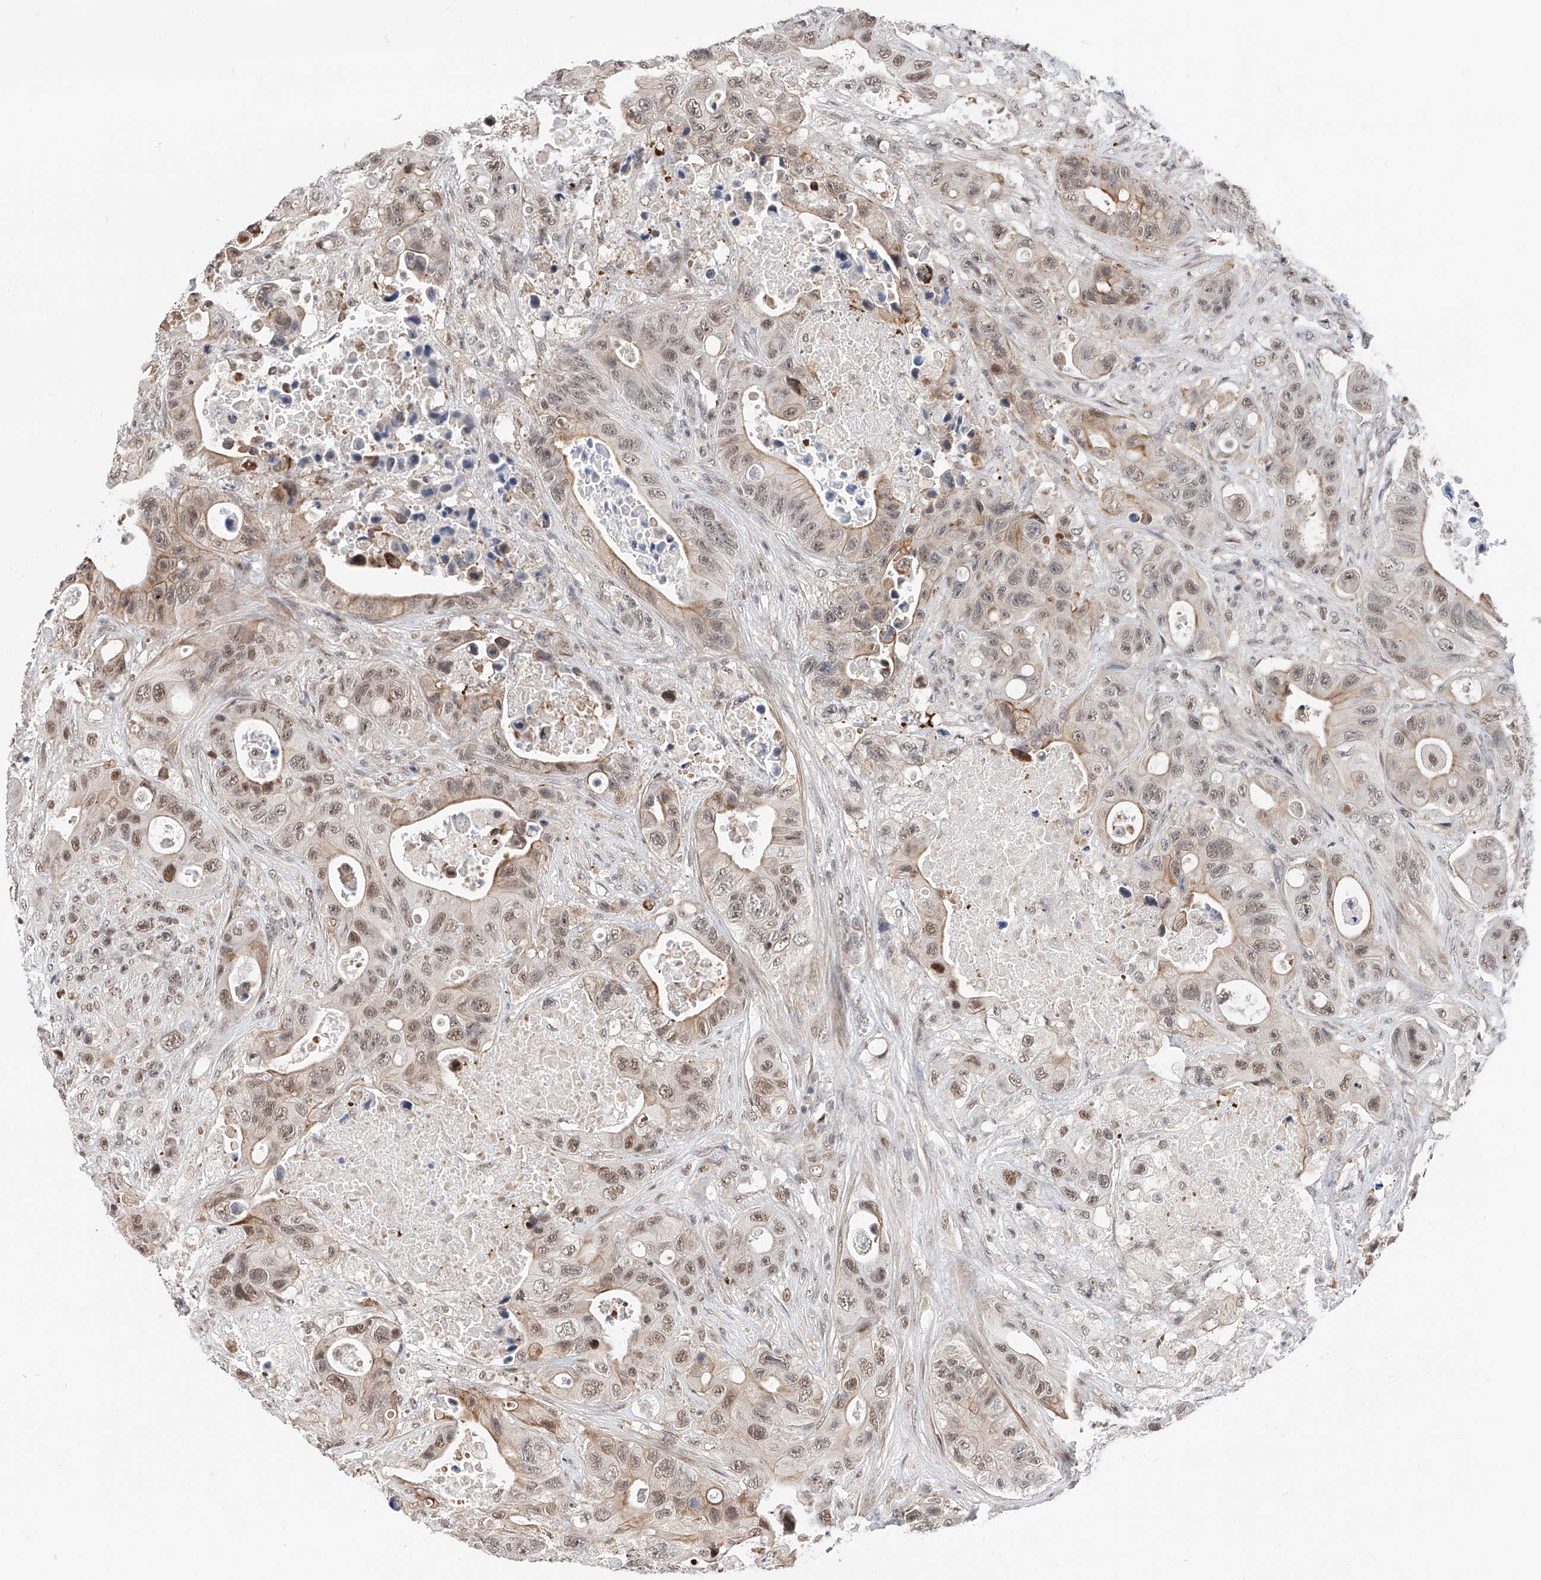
{"staining": {"intensity": "moderate", "quantity": "25%-75%", "location": "cytoplasmic/membranous,nuclear"}, "tissue": "colorectal cancer", "cell_type": "Tumor cells", "image_type": "cancer", "snomed": [{"axis": "morphology", "description": "Adenocarcinoma, NOS"}, {"axis": "topography", "description": "Colon"}], "caption": "Tumor cells display moderate cytoplasmic/membranous and nuclear positivity in about 25%-75% of cells in colorectal cancer.", "gene": "SNRNP200", "patient": {"sex": "female", "age": 46}}